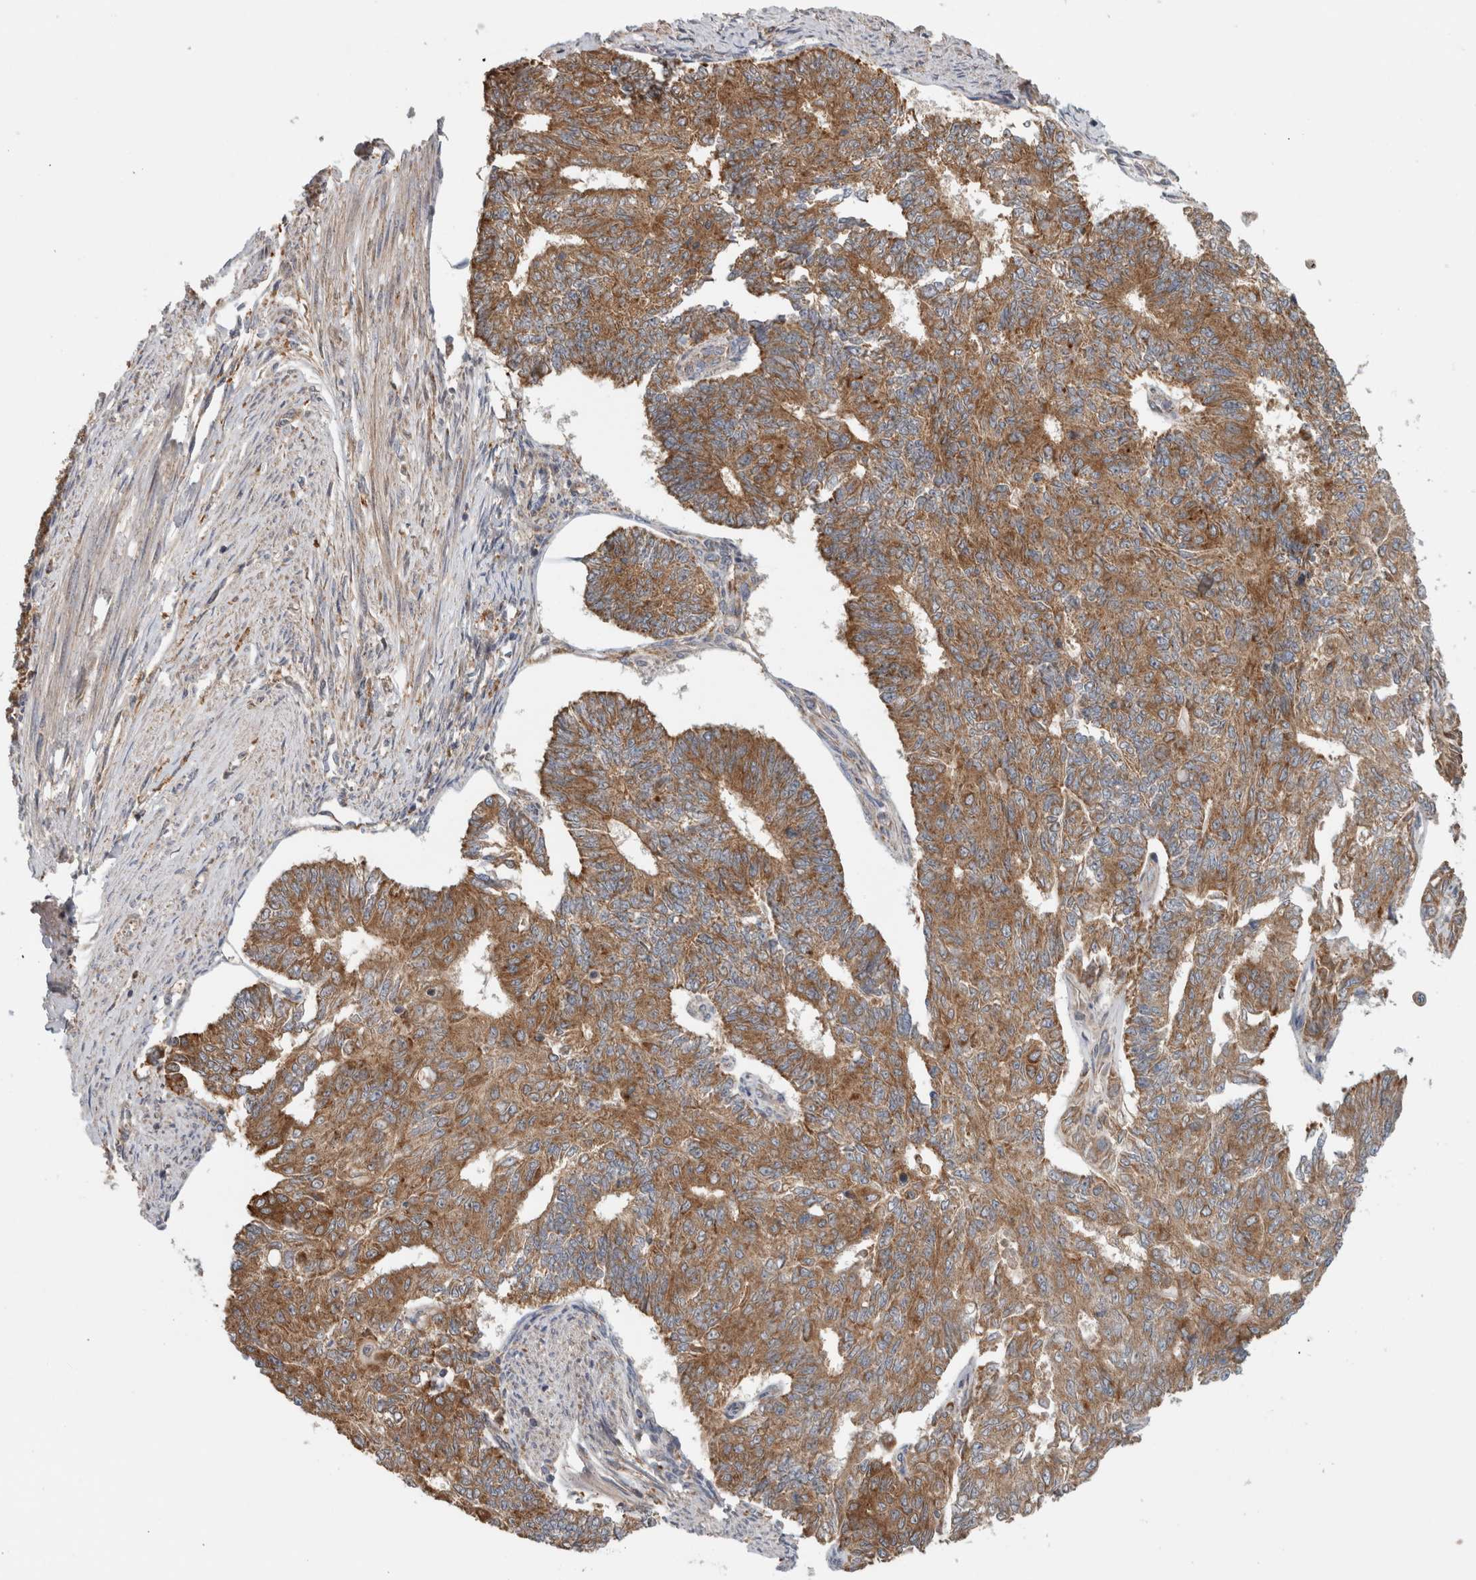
{"staining": {"intensity": "moderate", "quantity": ">75%", "location": "cytoplasmic/membranous"}, "tissue": "endometrial cancer", "cell_type": "Tumor cells", "image_type": "cancer", "snomed": [{"axis": "morphology", "description": "Adenocarcinoma, NOS"}, {"axis": "topography", "description": "Endometrium"}], "caption": "Endometrial cancer (adenocarcinoma) tissue exhibits moderate cytoplasmic/membranous staining in about >75% of tumor cells, visualized by immunohistochemistry.", "gene": "ADGRL3", "patient": {"sex": "female", "age": 32}}